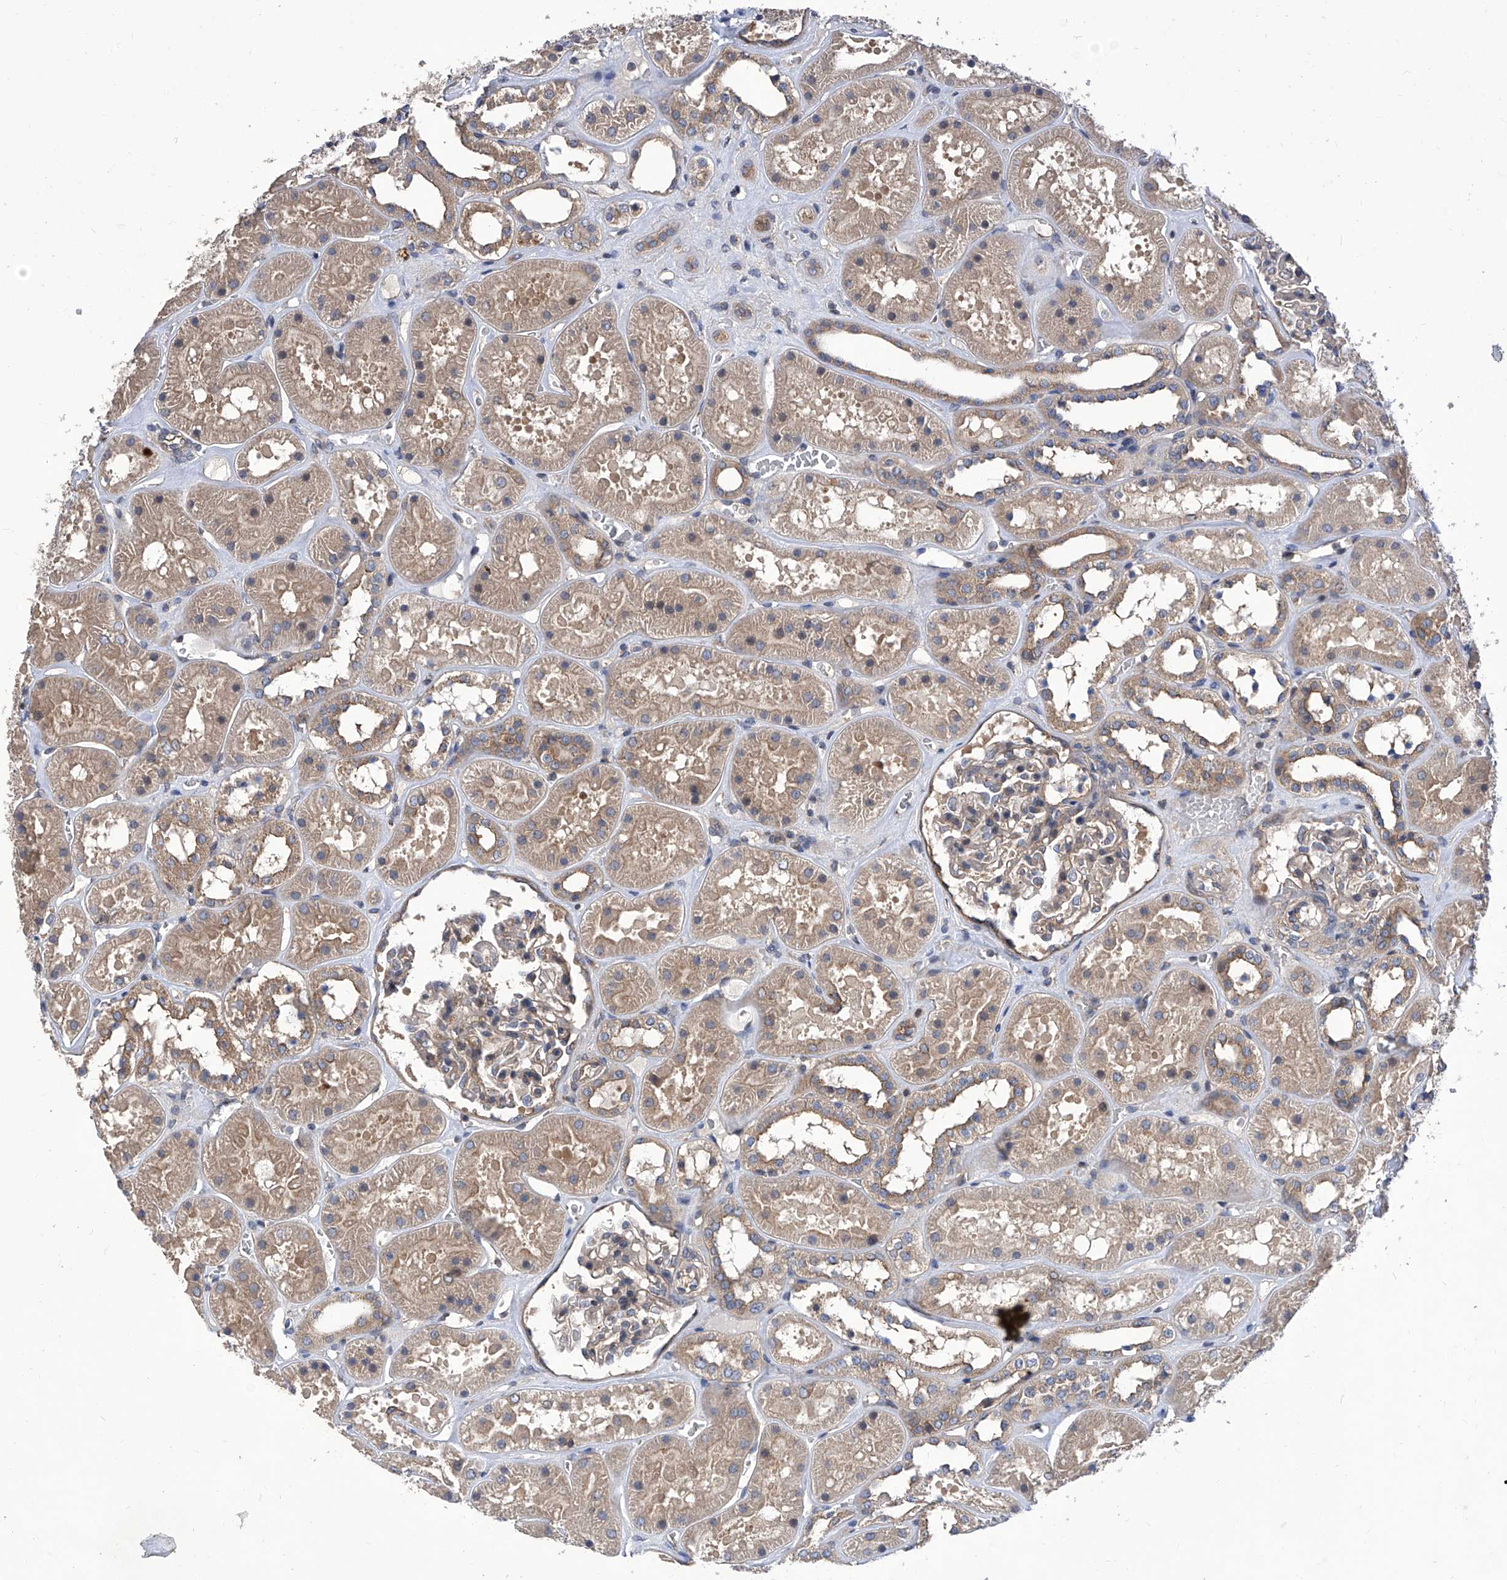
{"staining": {"intensity": "weak", "quantity": ">75%", "location": "cytoplasmic/membranous"}, "tissue": "kidney", "cell_type": "Cells in glomeruli", "image_type": "normal", "snomed": [{"axis": "morphology", "description": "Normal tissue, NOS"}, {"axis": "topography", "description": "Kidney"}], "caption": "Immunohistochemical staining of benign human kidney reveals weak cytoplasmic/membranous protein staining in approximately >75% of cells in glomeruli. (DAB (3,3'-diaminobenzidine) IHC, brown staining for protein, blue staining for nuclei).", "gene": "TJAP1", "patient": {"sex": "female", "age": 41}}